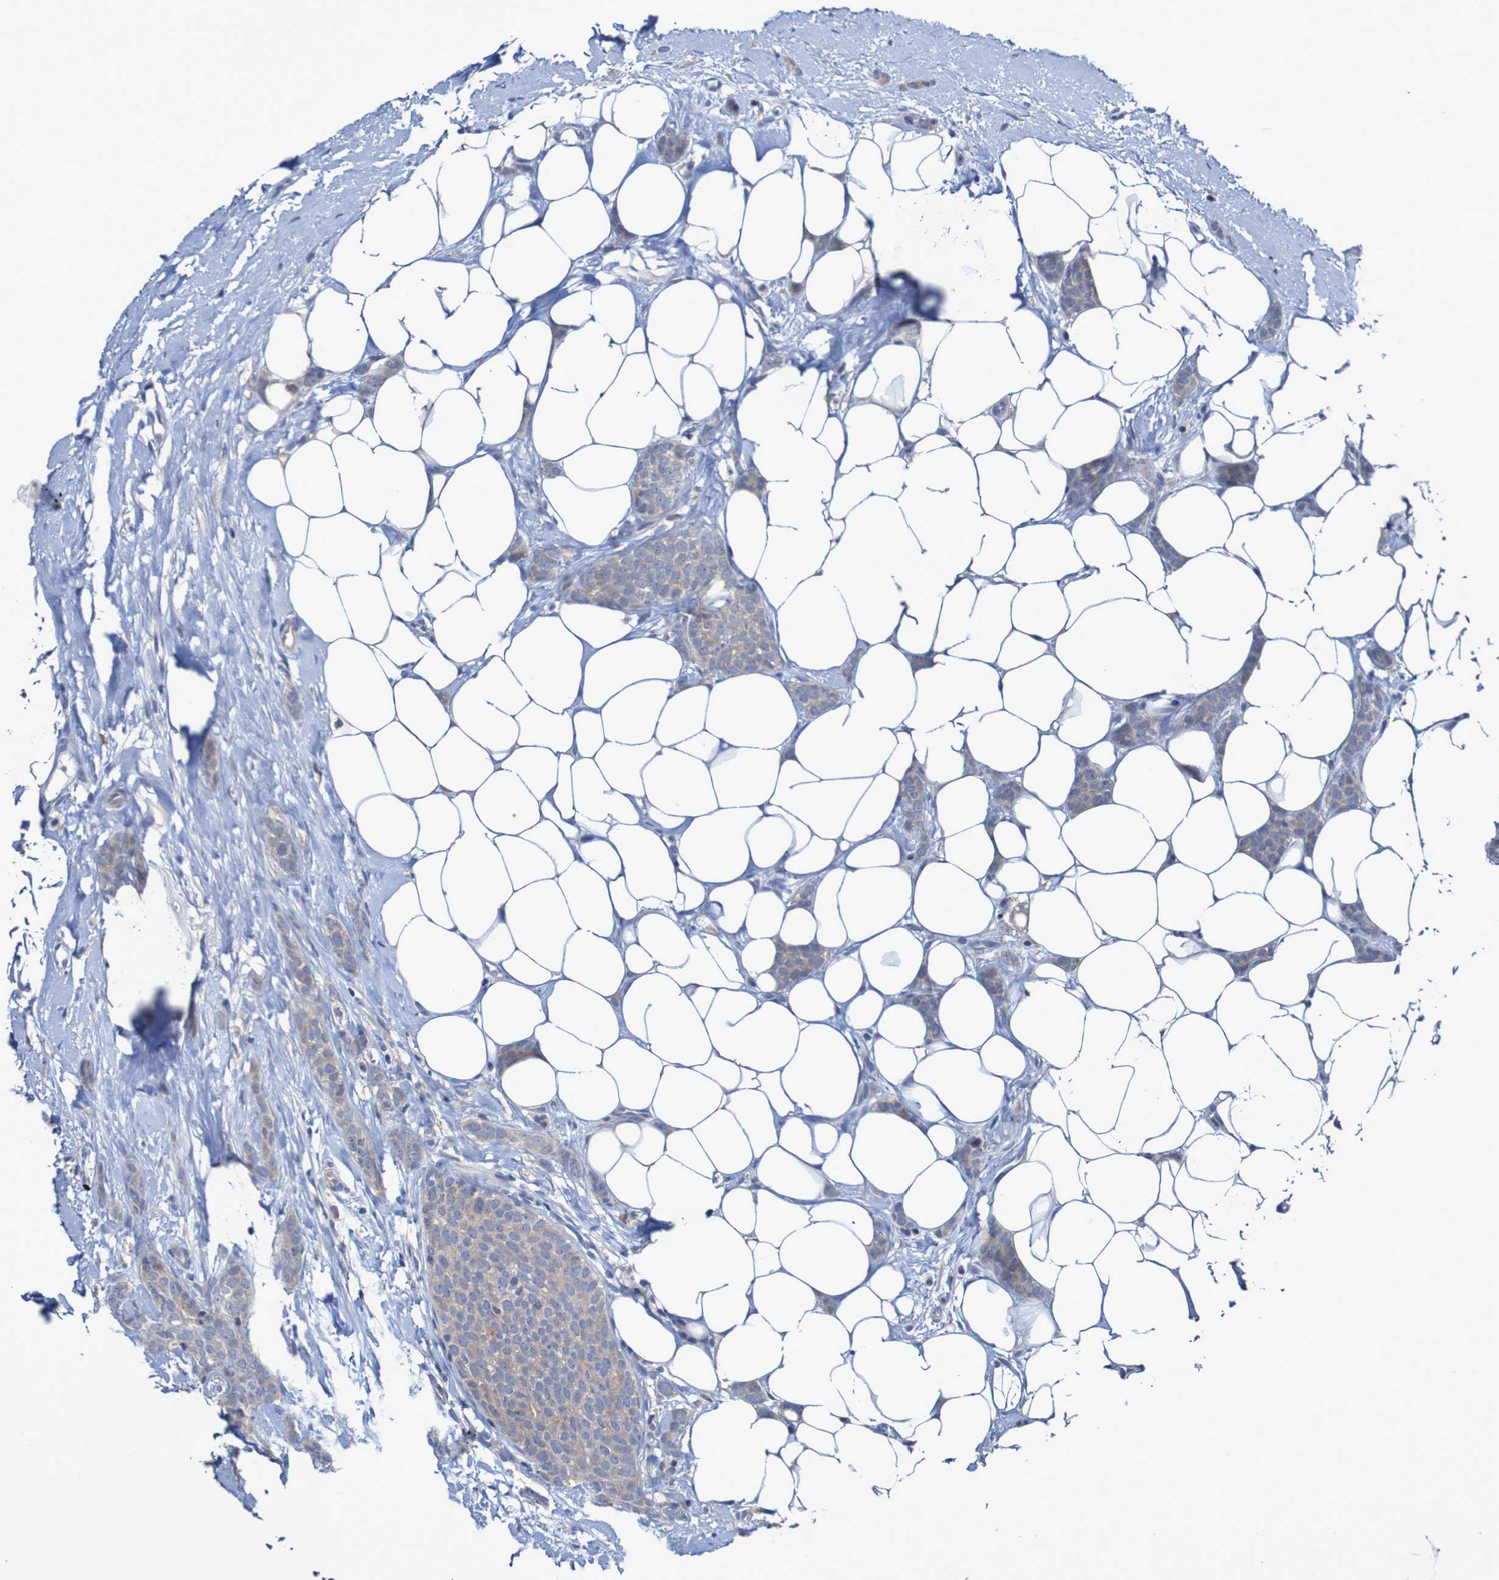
{"staining": {"intensity": "weak", "quantity": ">75%", "location": "cytoplasmic/membranous"}, "tissue": "breast cancer", "cell_type": "Tumor cells", "image_type": "cancer", "snomed": [{"axis": "morphology", "description": "Lobular carcinoma"}, {"axis": "topography", "description": "Skin"}, {"axis": "topography", "description": "Breast"}], "caption": "Weak cytoplasmic/membranous staining for a protein is identified in about >75% of tumor cells of breast cancer using IHC.", "gene": "PARP4", "patient": {"sex": "female", "age": 46}}